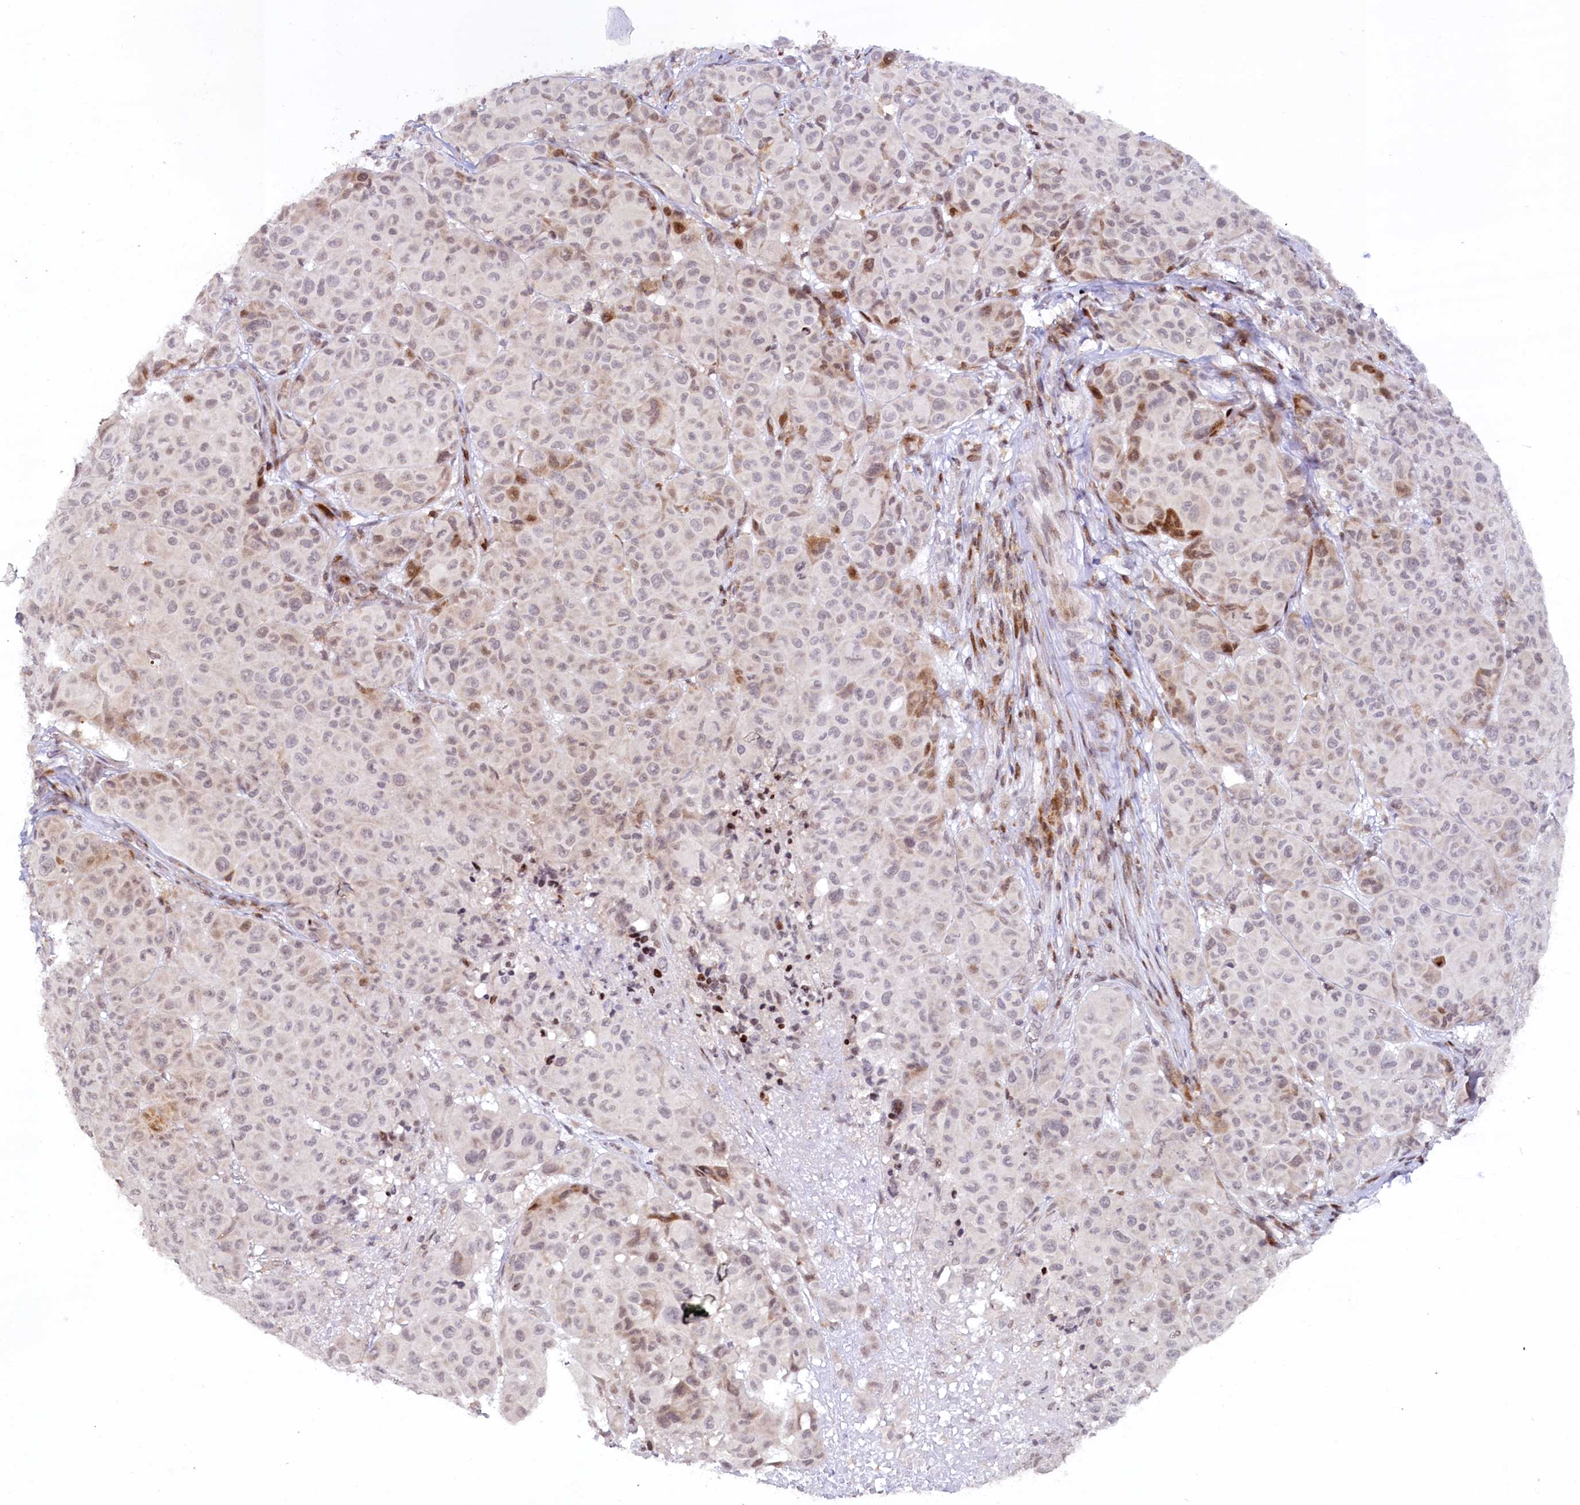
{"staining": {"intensity": "negative", "quantity": "none", "location": "none"}, "tissue": "melanoma", "cell_type": "Tumor cells", "image_type": "cancer", "snomed": [{"axis": "morphology", "description": "Malignant melanoma, NOS"}, {"axis": "topography", "description": "Skin"}], "caption": "A micrograph of melanoma stained for a protein reveals no brown staining in tumor cells.", "gene": "FYB1", "patient": {"sex": "male", "age": 73}}